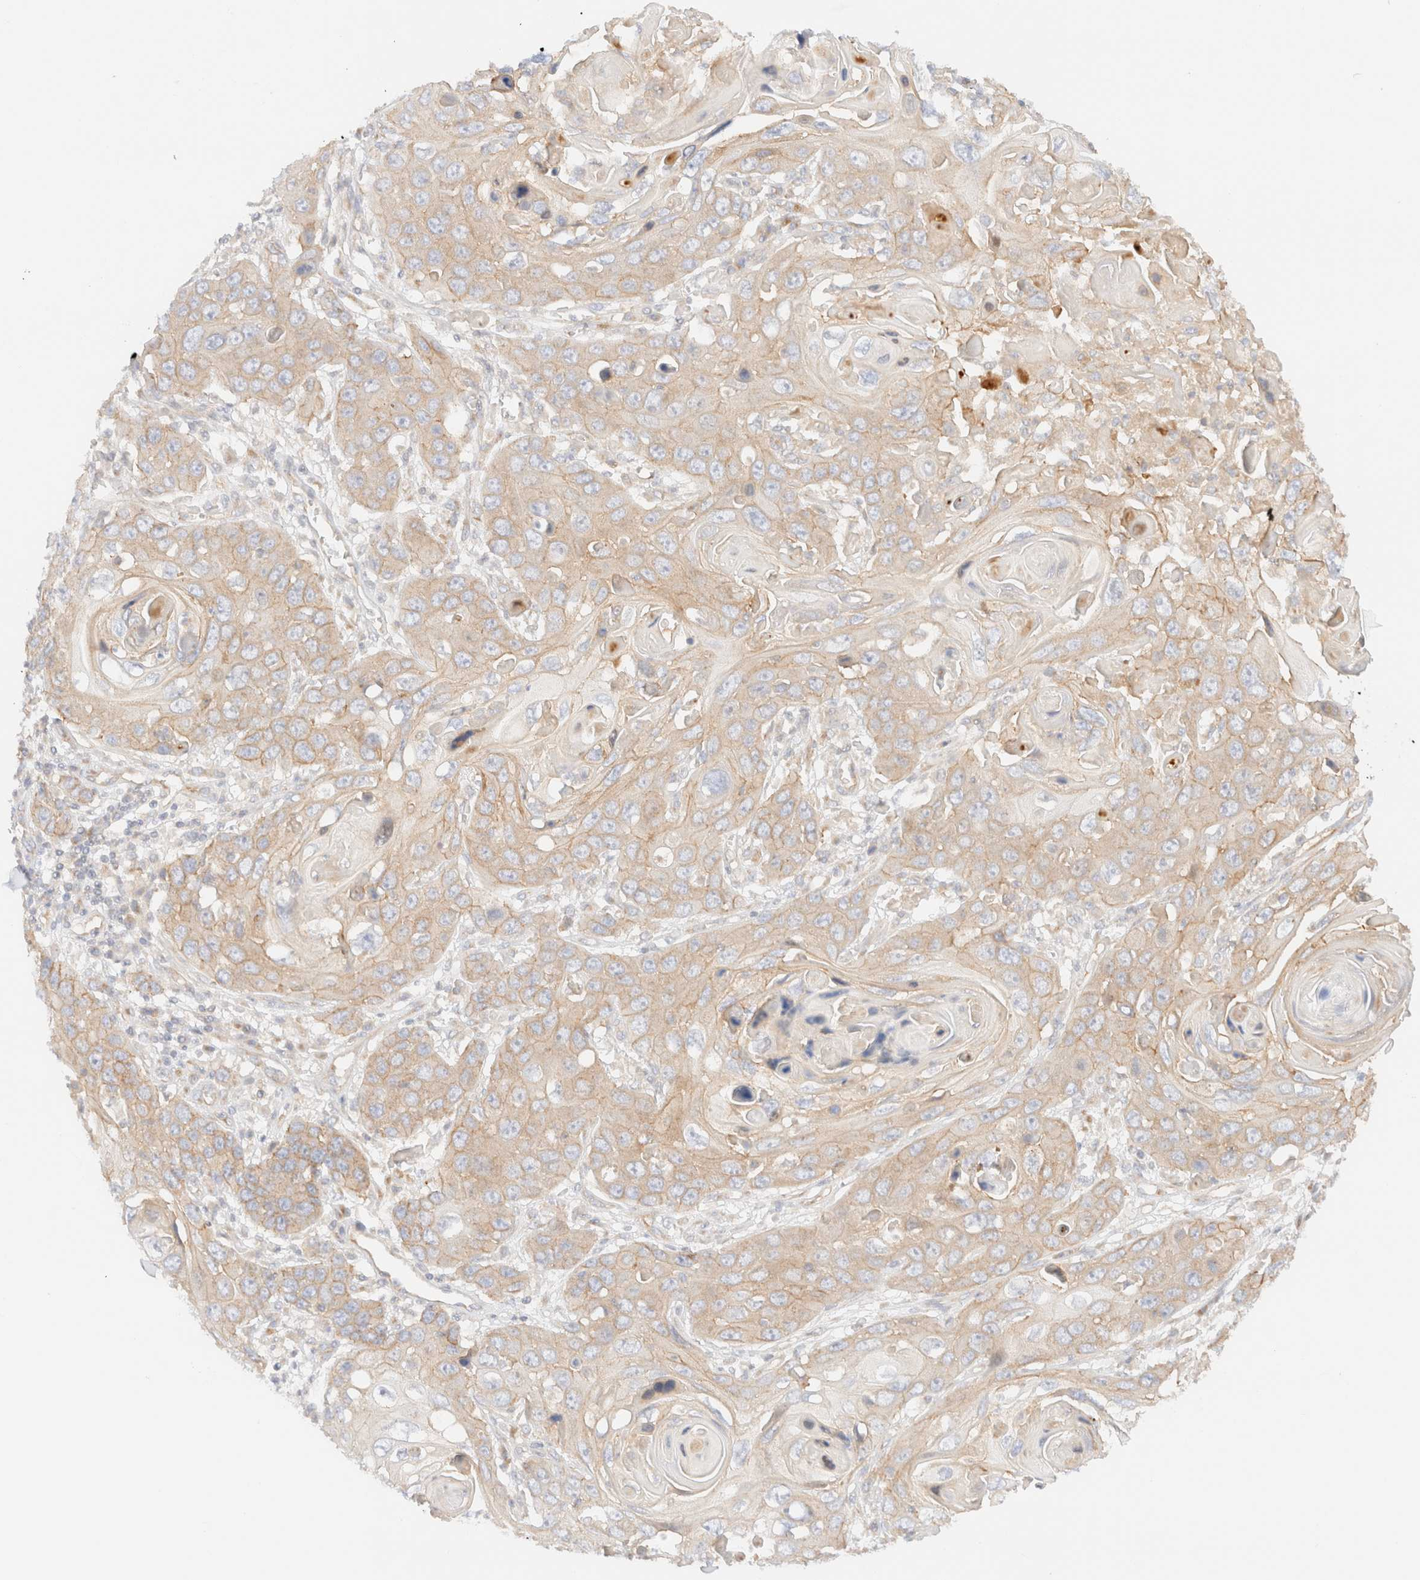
{"staining": {"intensity": "weak", "quantity": ">75%", "location": "cytoplasmic/membranous"}, "tissue": "skin cancer", "cell_type": "Tumor cells", "image_type": "cancer", "snomed": [{"axis": "morphology", "description": "Squamous cell carcinoma, NOS"}, {"axis": "topography", "description": "Skin"}], "caption": "The image shows a brown stain indicating the presence of a protein in the cytoplasmic/membranous of tumor cells in skin cancer.", "gene": "MYO10", "patient": {"sex": "male", "age": 55}}